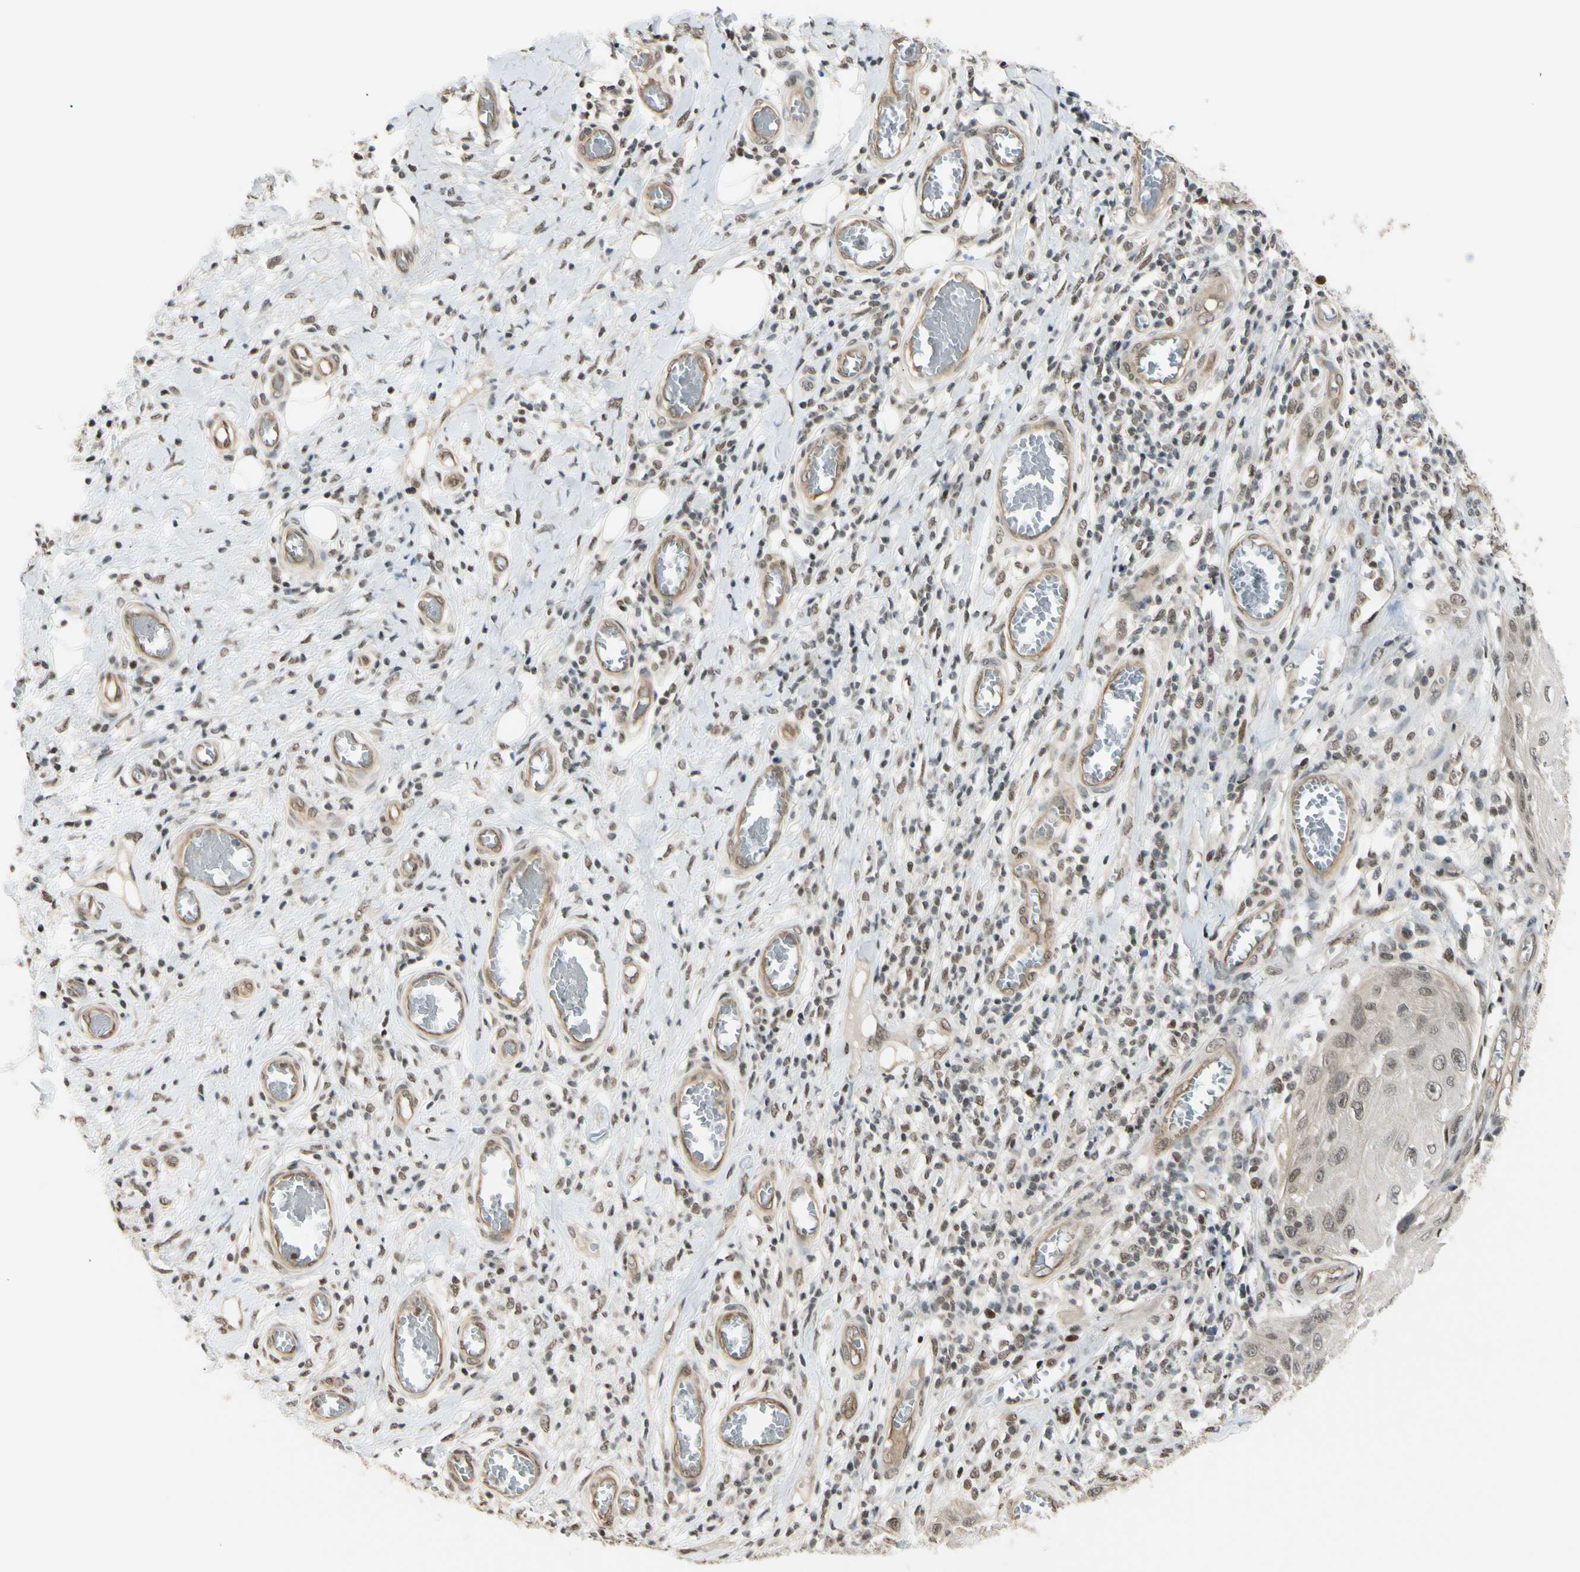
{"staining": {"intensity": "weak", "quantity": "25%-75%", "location": "nuclear"}, "tissue": "skin cancer", "cell_type": "Tumor cells", "image_type": "cancer", "snomed": [{"axis": "morphology", "description": "Squamous cell carcinoma, NOS"}, {"axis": "topography", "description": "Skin"}], "caption": "This is an image of immunohistochemistry (IHC) staining of squamous cell carcinoma (skin), which shows weak positivity in the nuclear of tumor cells.", "gene": "SUFU", "patient": {"sex": "female", "age": 73}}